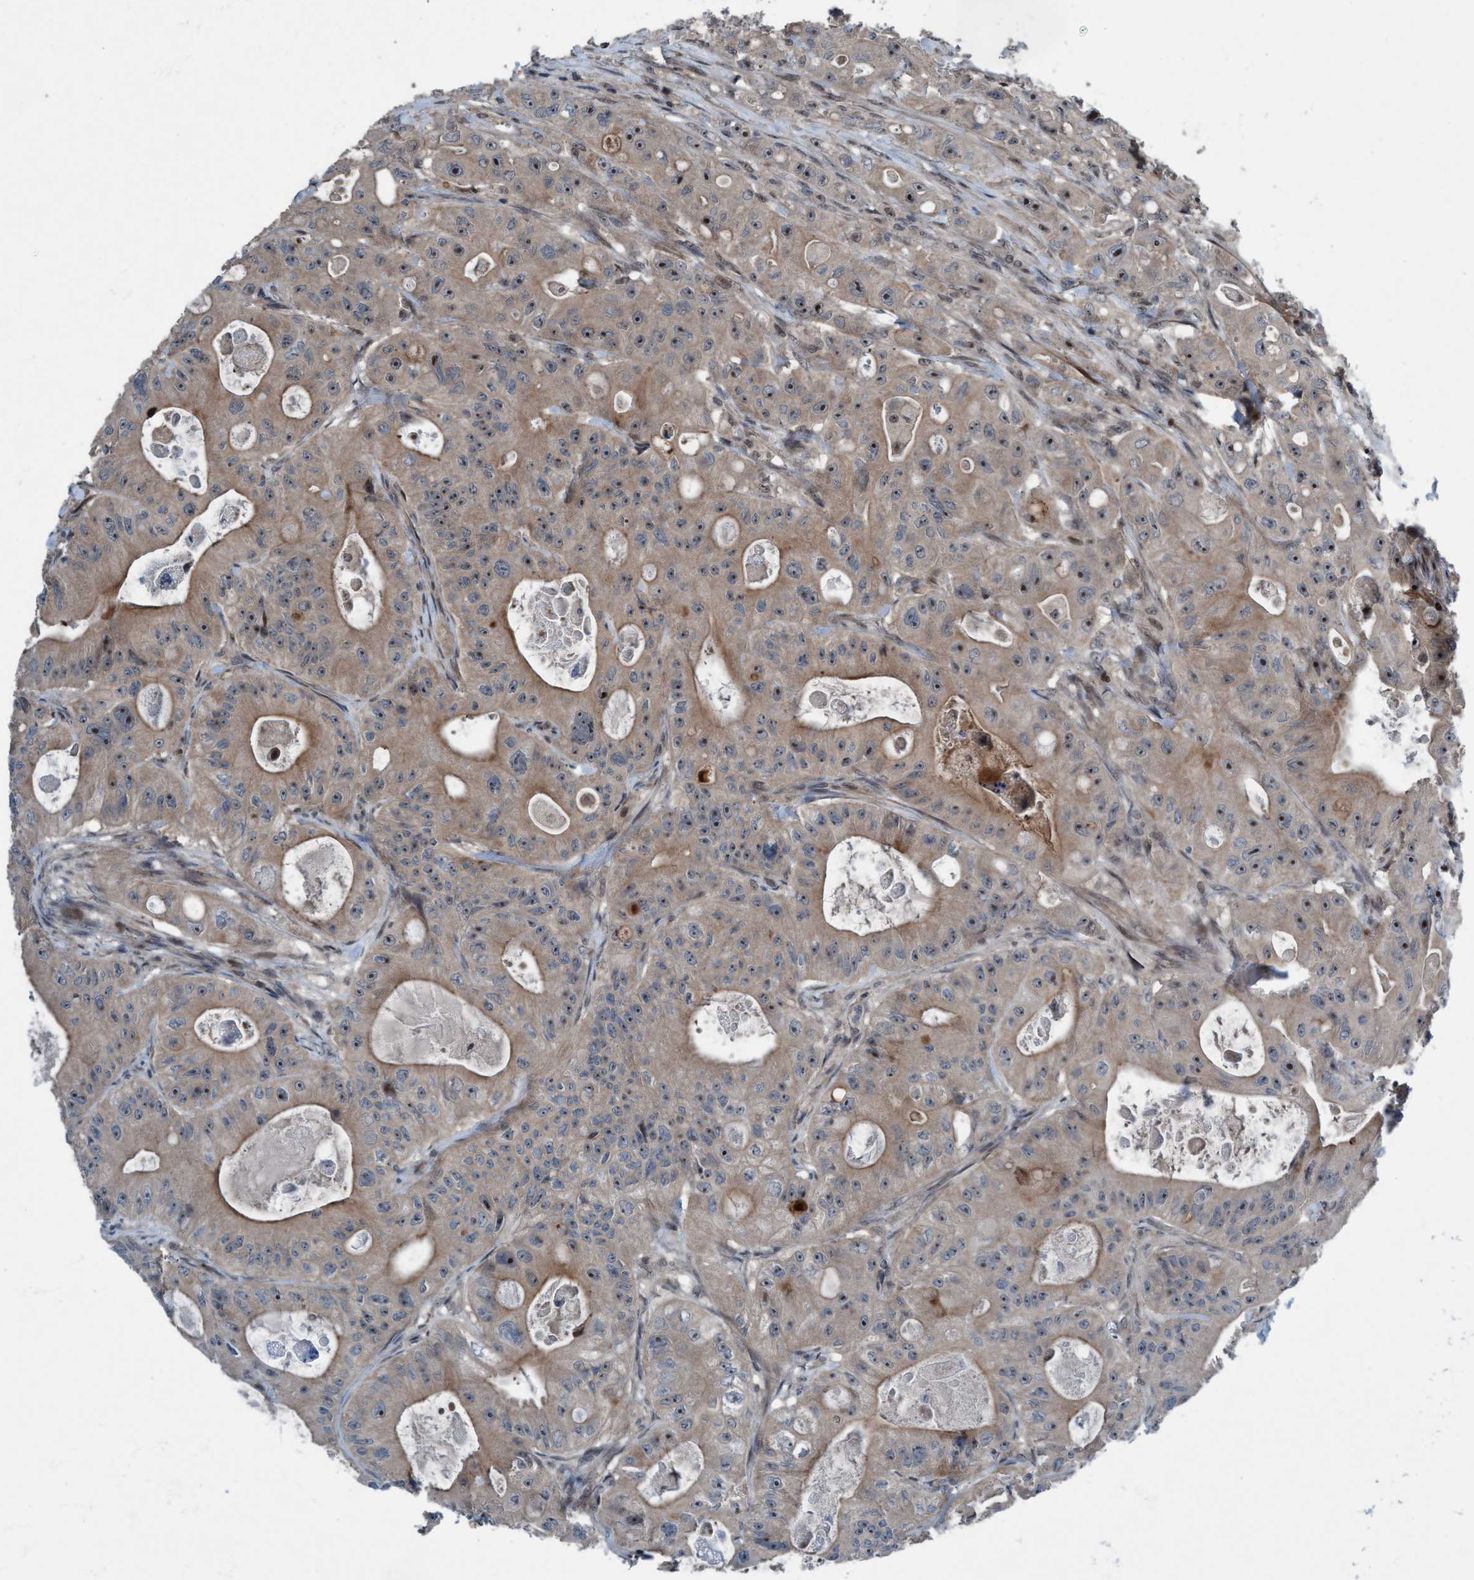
{"staining": {"intensity": "moderate", "quantity": ">75%", "location": "cytoplasmic/membranous,nuclear"}, "tissue": "colorectal cancer", "cell_type": "Tumor cells", "image_type": "cancer", "snomed": [{"axis": "morphology", "description": "Adenocarcinoma, NOS"}, {"axis": "topography", "description": "Colon"}], "caption": "About >75% of tumor cells in colorectal cancer (adenocarcinoma) exhibit moderate cytoplasmic/membranous and nuclear protein positivity as visualized by brown immunohistochemical staining.", "gene": "NISCH", "patient": {"sex": "female", "age": 46}}